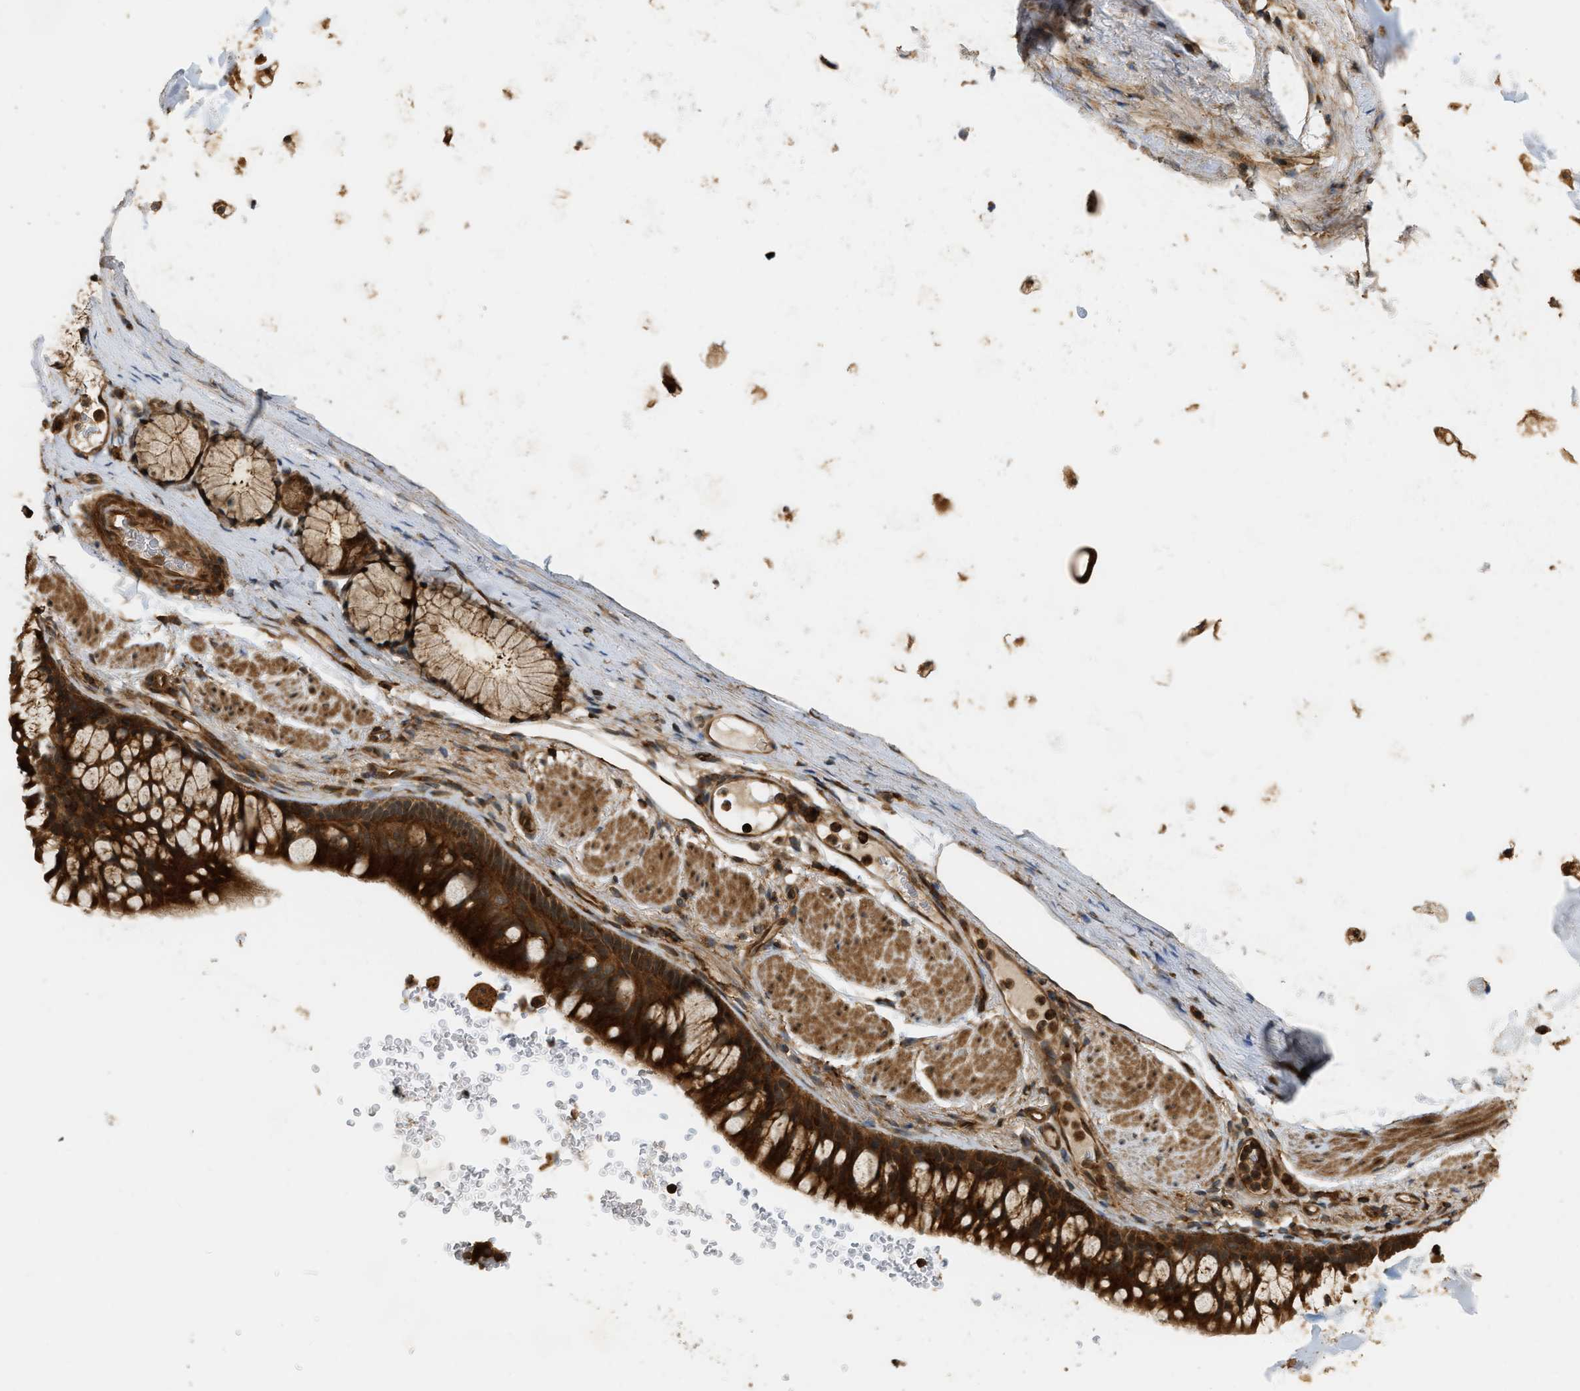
{"staining": {"intensity": "strong", "quantity": ">75%", "location": "cytoplasmic/membranous"}, "tissue": "bronchus", "cell_type": "Respiratory epithelial cells", "image_type": "normal", "snomed": [{"axis": "morphology", "description": "Normal tissue, NOS"}, {"axis": "topography", "description": "Cartilage tissue"}, {"axis": "topography", "description": "Bronchus"}], "caption": "Protein staining by IHC displays strong cytoplasmic/membranous expression in about >75% of respiratory epithelial cells in benign bronchus. The staining was performed using DAB, with brown indicating positive protein expression. Nuclei are stained blue with hematoxylin.", "gene": "ENSG00000282218", "patient": {"sex": "female", "age": 53}}